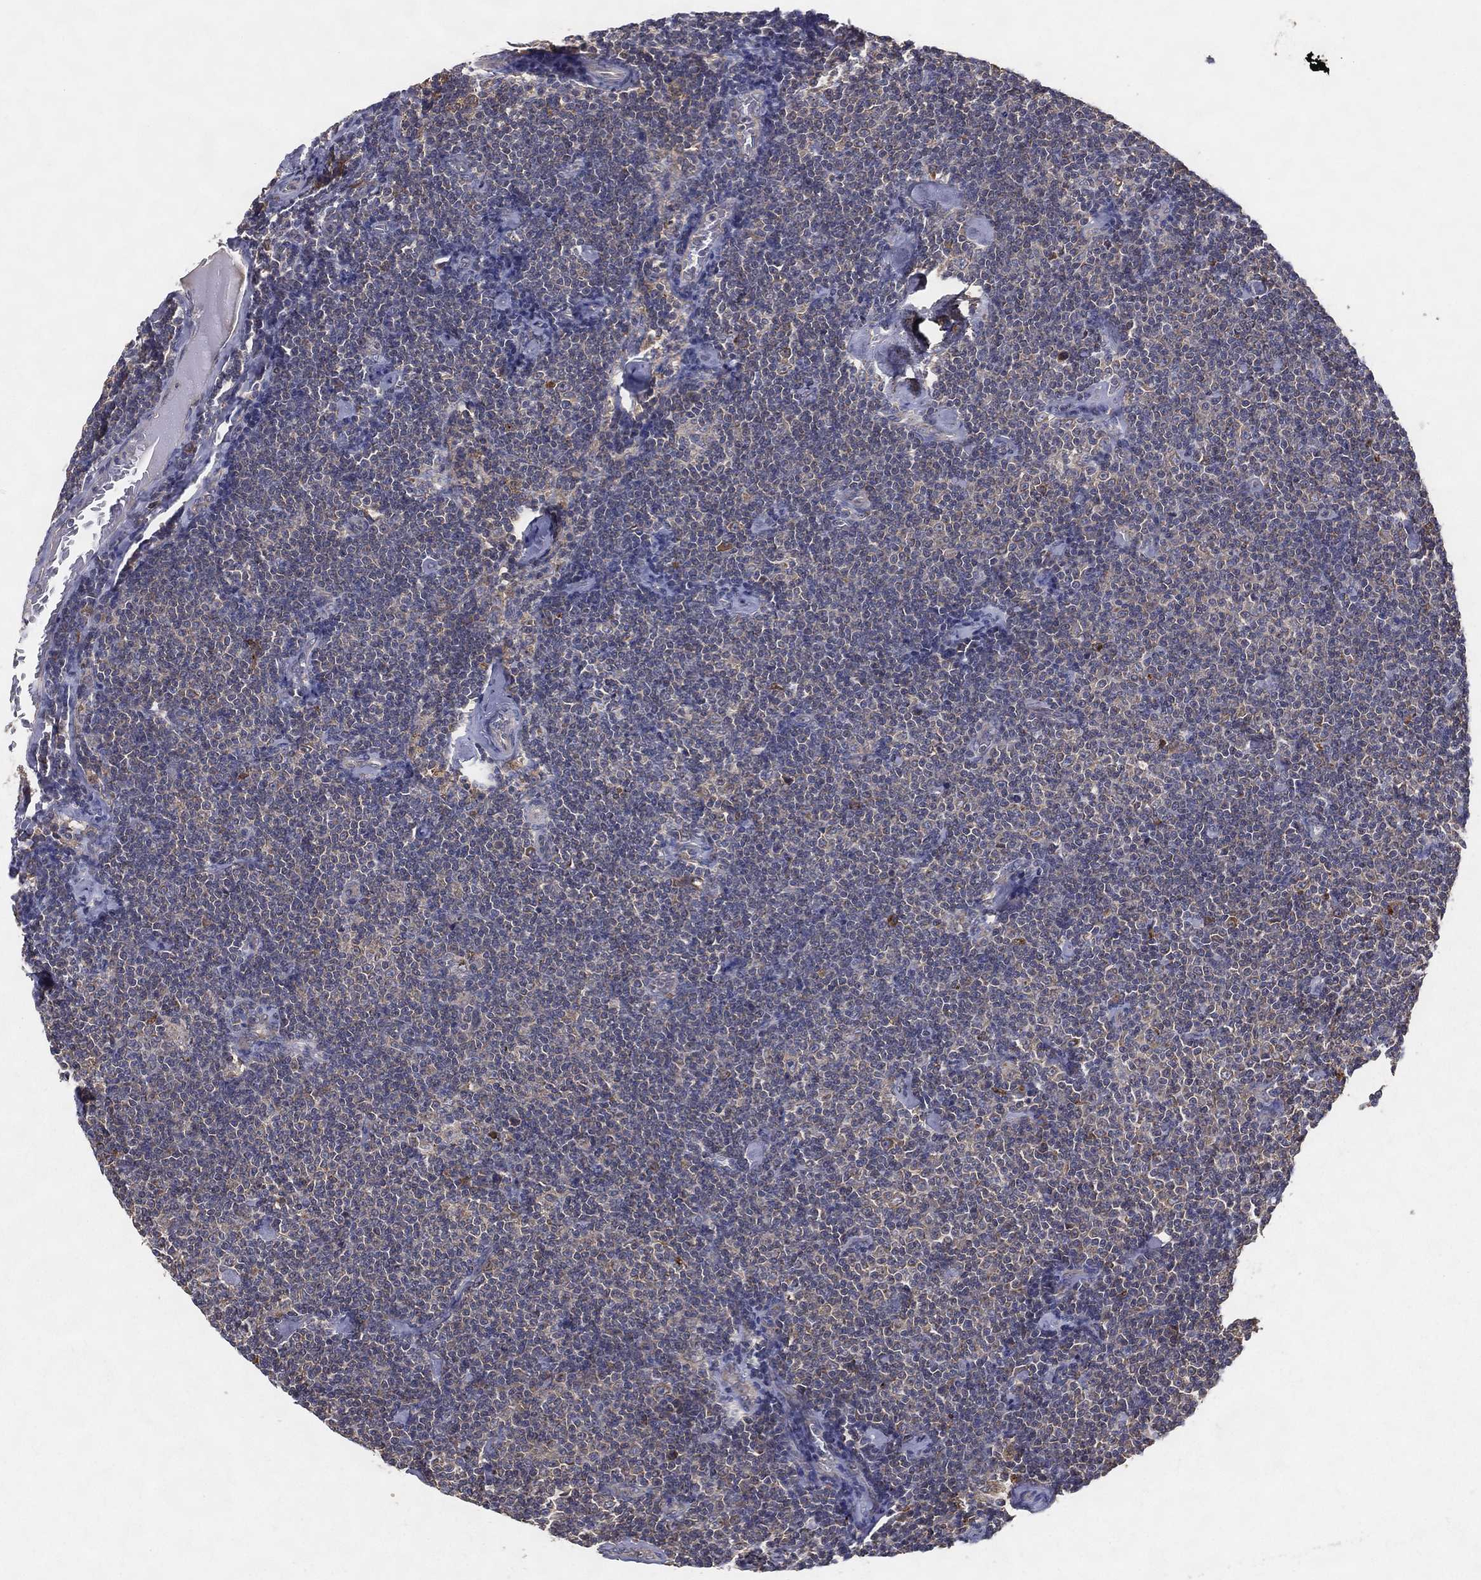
{"staining": {"intensity": "weak", "quantity": "<25%", "location": "cytoplasmic/membranous"}, "tissue": "lymphoma", "cell_type": "Tumor cells", "image_type": "cancer", "snomed": [{"axis": "morphology", "description": "Malignant lymphoma, non-Hodgkin's type, Low grade"}, {"axis": "topography", "description": "Lymph node"}], "caption": "This is a histopathology image of immunohistochemistry staining of lymphoma, which shows no positivity in tumor cells.", "gene": "MT-ND1", "patient": {"sex": "male", "age": 81}}